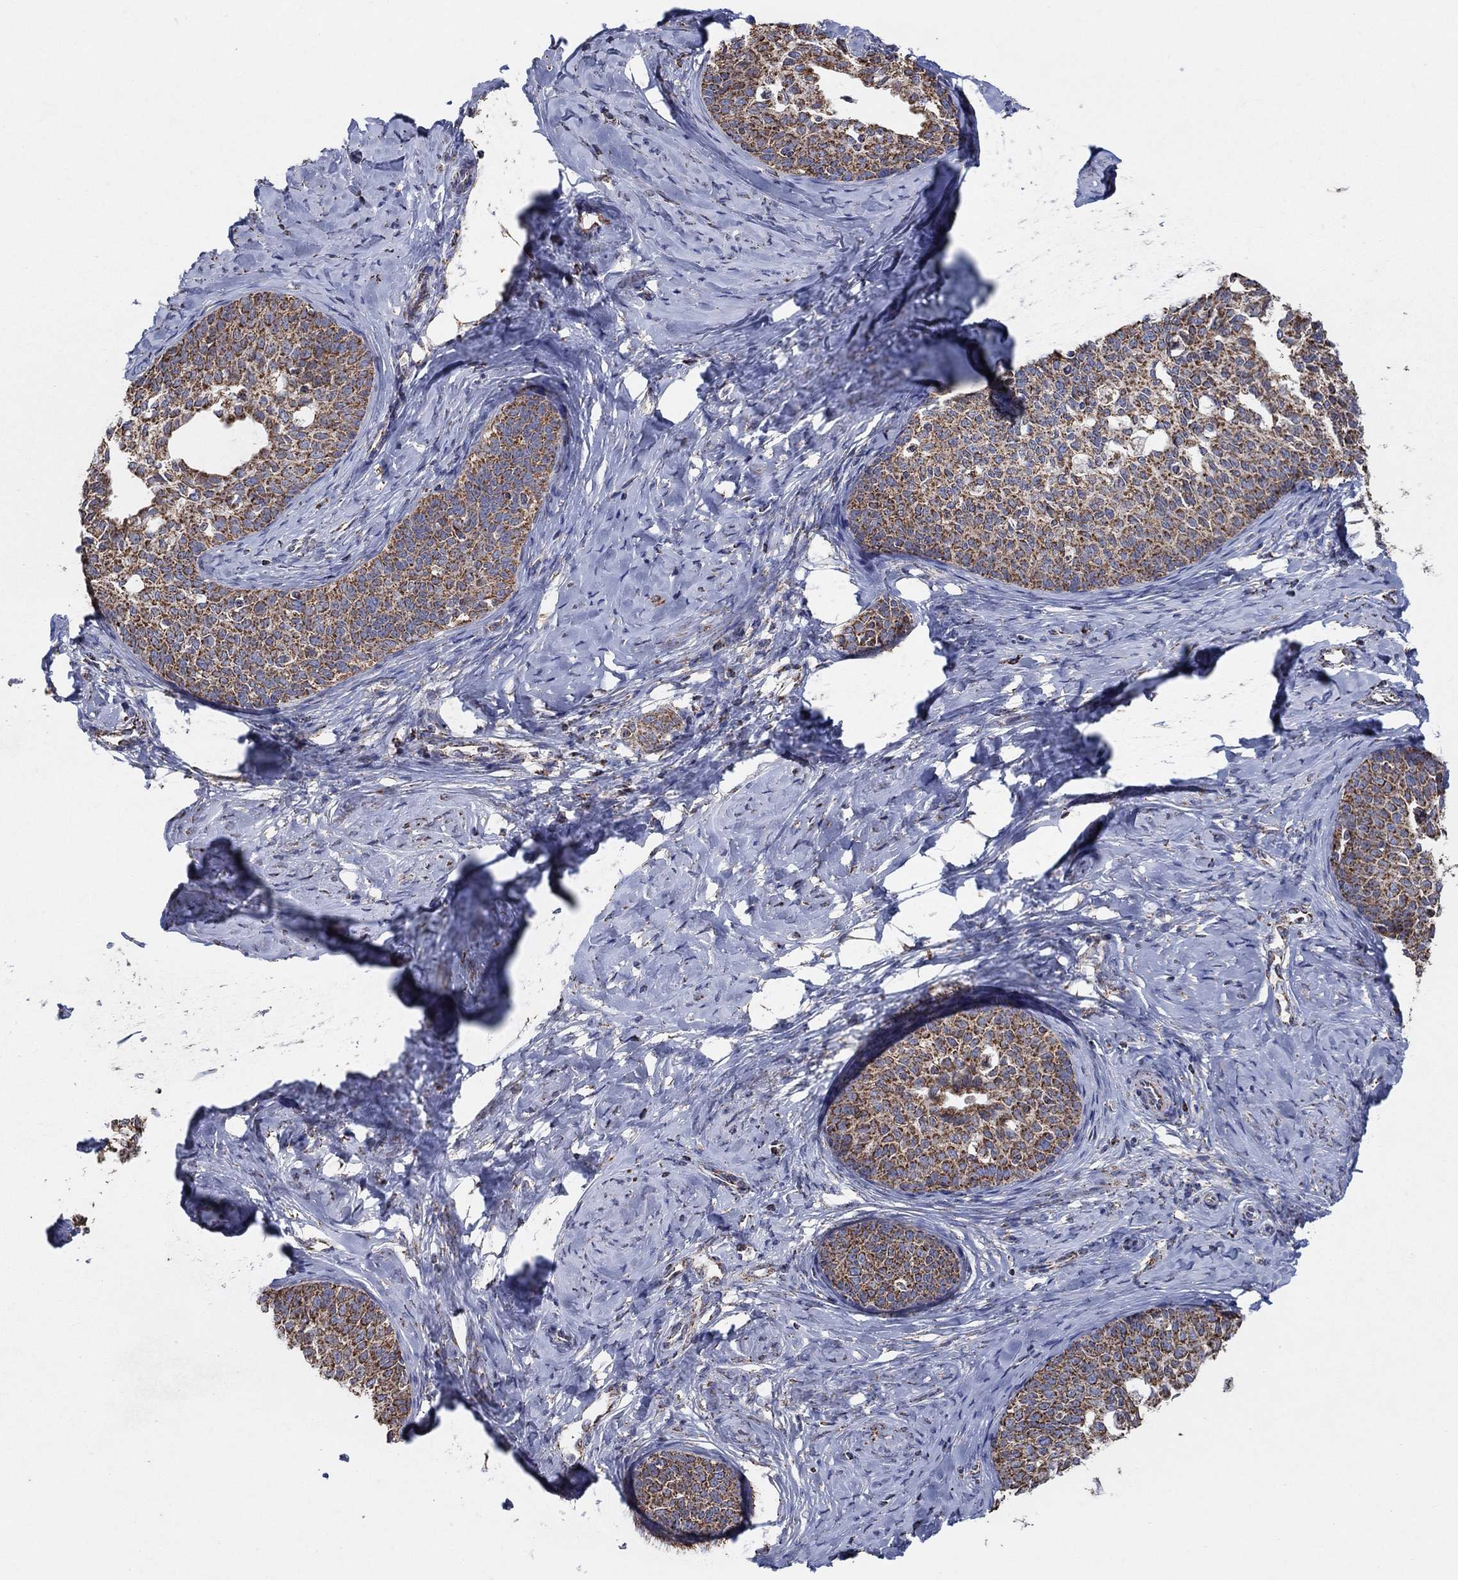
{"staining": {"intensity": "strong", "quantity": ">75%", "location": "cytoplasmic/membranous"}, "tissue": "cervical cancer", "cell_type": "Tumor cells", "image_type": "cancer", "snomed": [{"axis": "morphology", "description": "Squamous cell carcinoma, NOS"}, {"axis": "topography", "description": "Cervix"}], "caption": "Human cervical cancer (squamous cell carcinoma) stained for a protein (brown) reveals strong cytoplasmic/membranous positive expression in approximately >75% of tumor cells.", "gene": "C9orf85", "patient": {"sex": "female", "age": 51}}